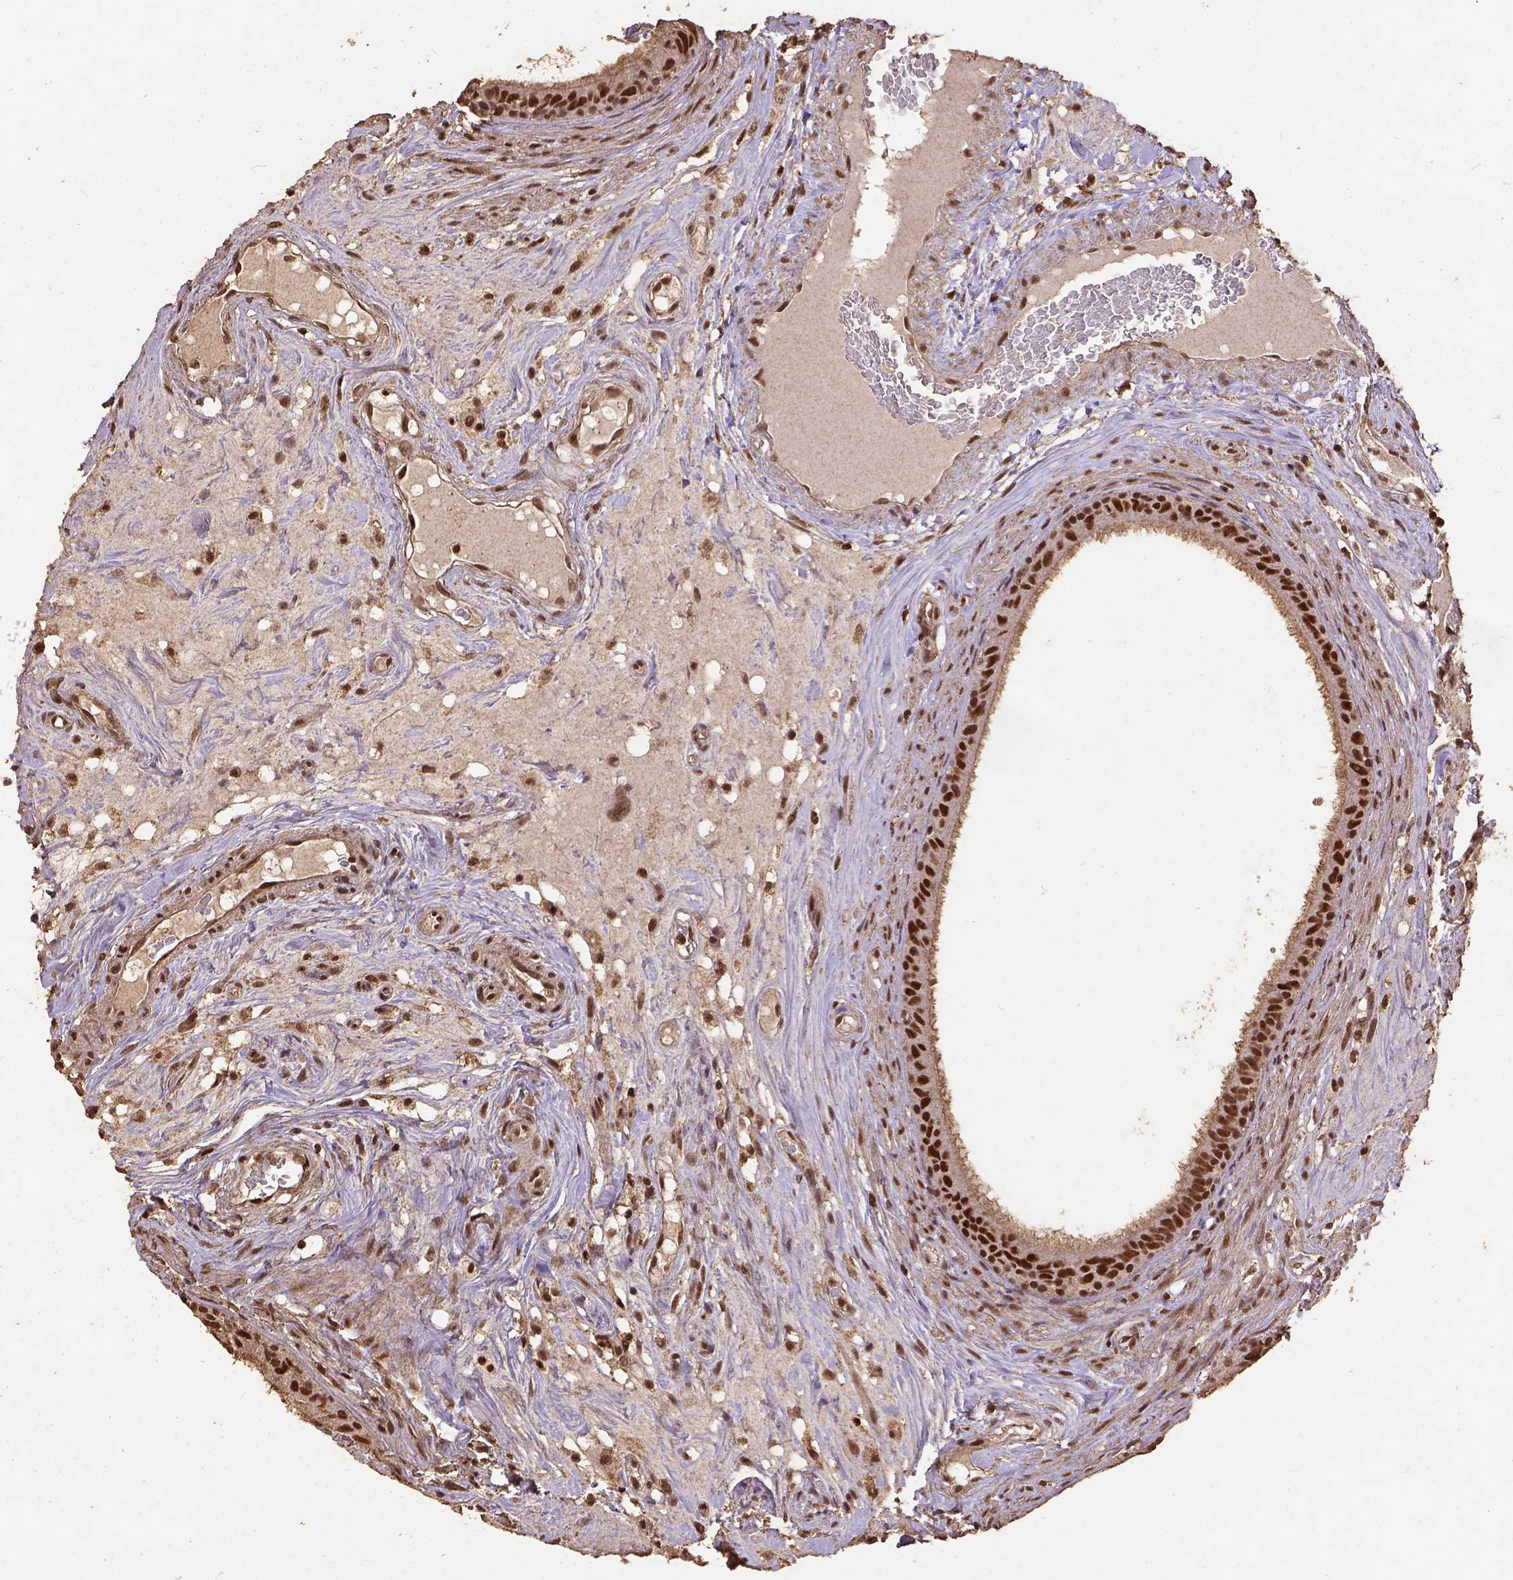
{"staining": {"intensity": "strong", "quantity": ">75%", "location": "nuclear"}, "tissue": "epididymis", "cell_type": "Glandular cells", "image_type": "normal", "snomed": [{"axis": "morphology", "description": "Normal tissue, NOS"}, {"axis": "topography", "description": "Epididymis"}], "caption": "The histopathology image displays immunohistochemical staining of unremarkable epididymis. There is strong nuclear staining is appreciated in about >75% of glandular cells.", "gene": "NACC1", "patient": {"sex": "male", "age": 59}}